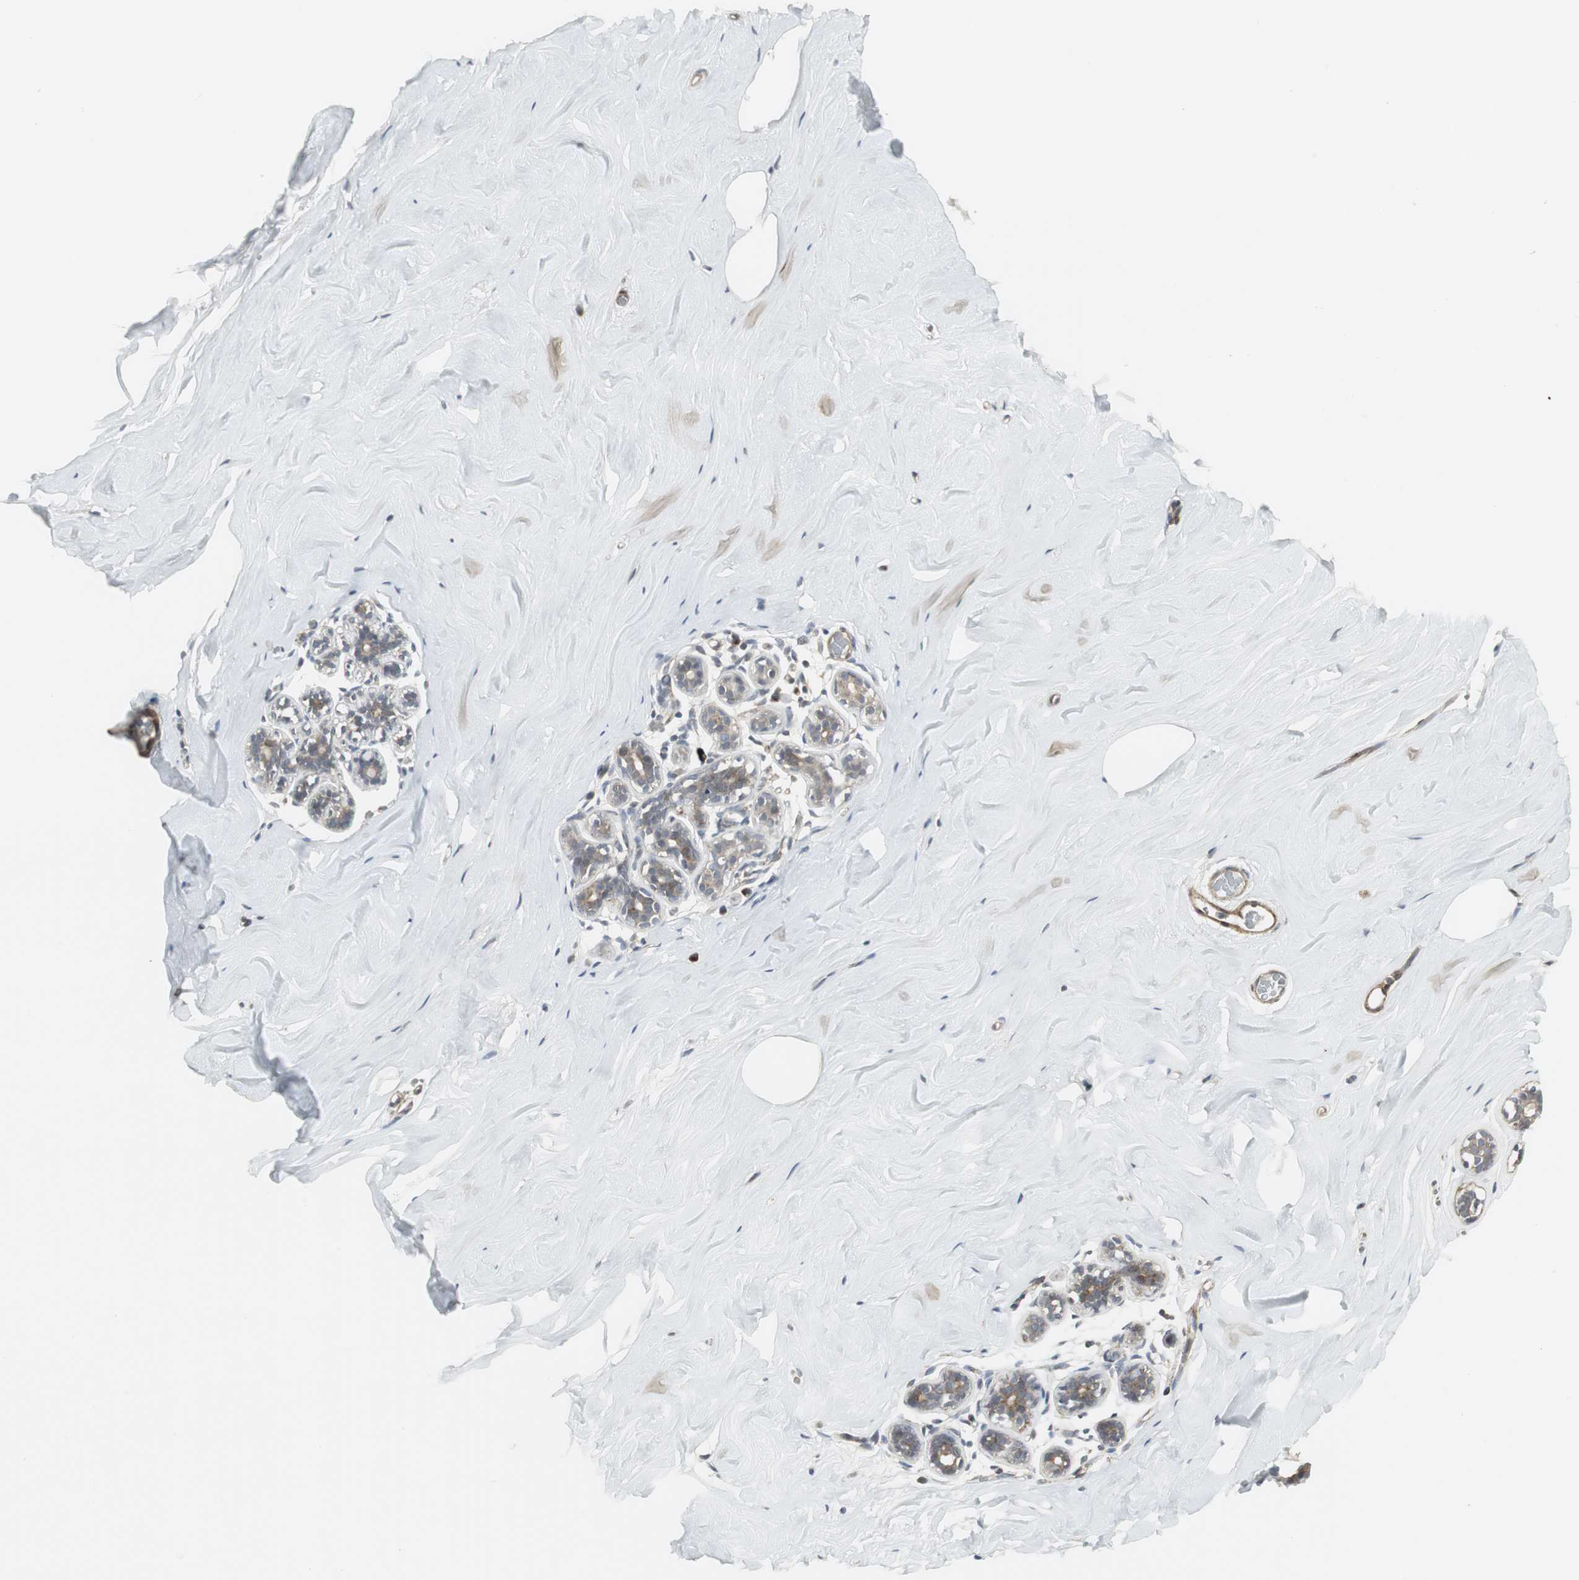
{"staining": {"intensity": "weak", "quantity": ">75%", "location": "cytoplasmic/membranous"}, "tissue": "breast", "cell_type": "Adipocytes", "image_type": "normal", "snomed": [{"axis": "morphology", "description": "Normal tissue, NOS"}, {"axis": "topography", "description": "Breast"}], "caption": "Protein analysis of benign breast demonstrates weak cytoplasmic/membranous positivity in about >75% of adipocytes. (brown staining indicates protein expression, while blue staining denotes nuclei).", "gene": "SCYL3", "patient": {"sex": "female", "age": 75}}